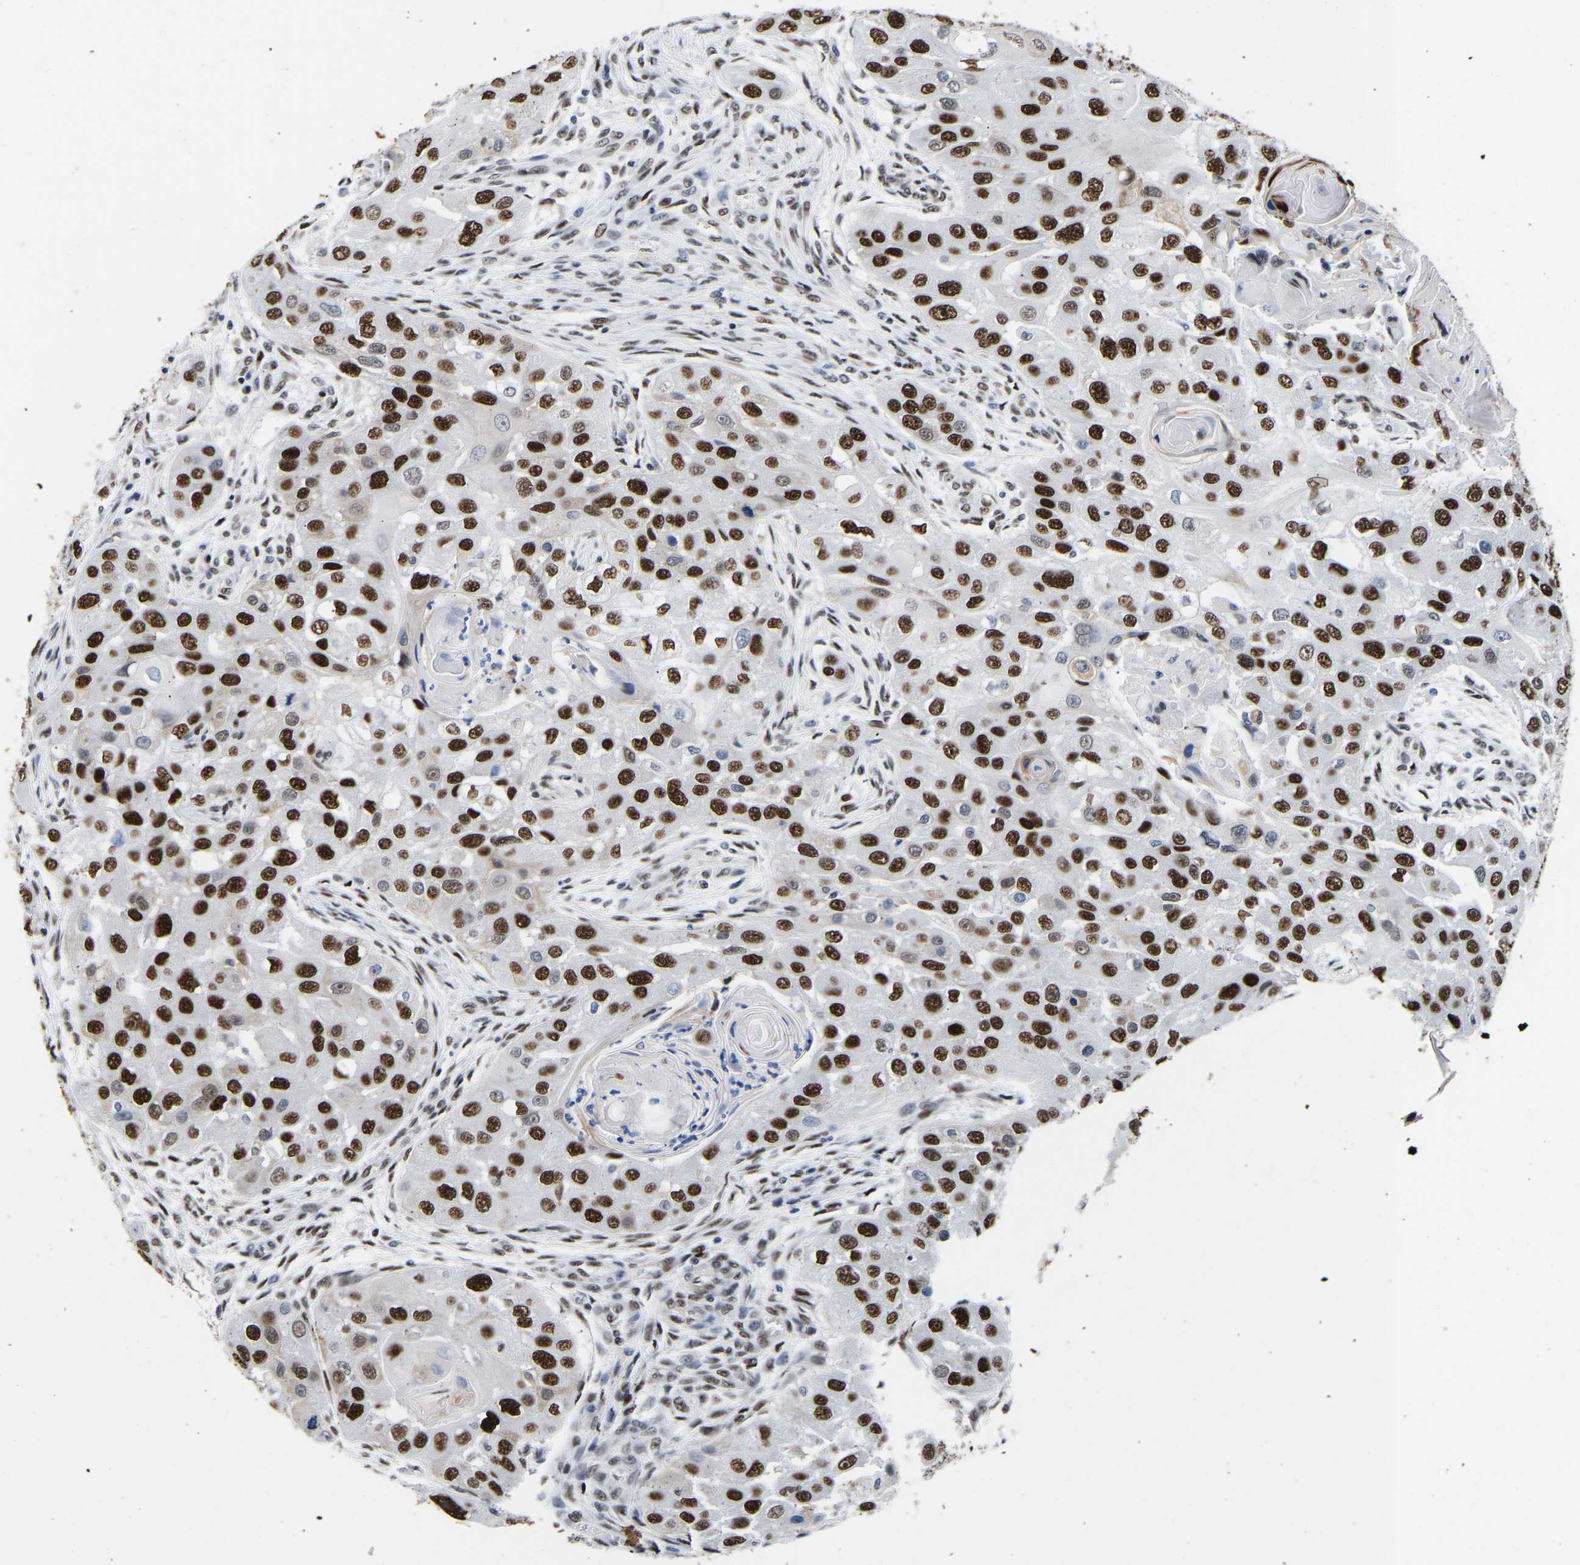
{"staining": {"intensity": "strong", "quantity": ">75%", "location": "nuclear"}, "tissue": "head and neck cancer", "cell_type": "Tumor cells", "image_type": "cancer", "snomed": [{"axis": "morphology", "description": "Normal tissue, NOS"}, {"axis": "morphology", "description": "Squamous cell carcinoma, NOS"}, {"axis": "topography", "description": "Skeletal muscle"}, {"axis": "topography", "description": "Head-Neck"}], "caption": "Immunohistochemical staining of human head and neck cancer (squamous cell carcinoma) displays high levels of strong nuclear protein expression in approximately >75% of tumor cells. (DAB (3,3'-diaminobenzidine) IHC with brightfield microscopy, high magnification).", "gene": "PTRHD1", "patient": {"sex": "male", "age": 51}}